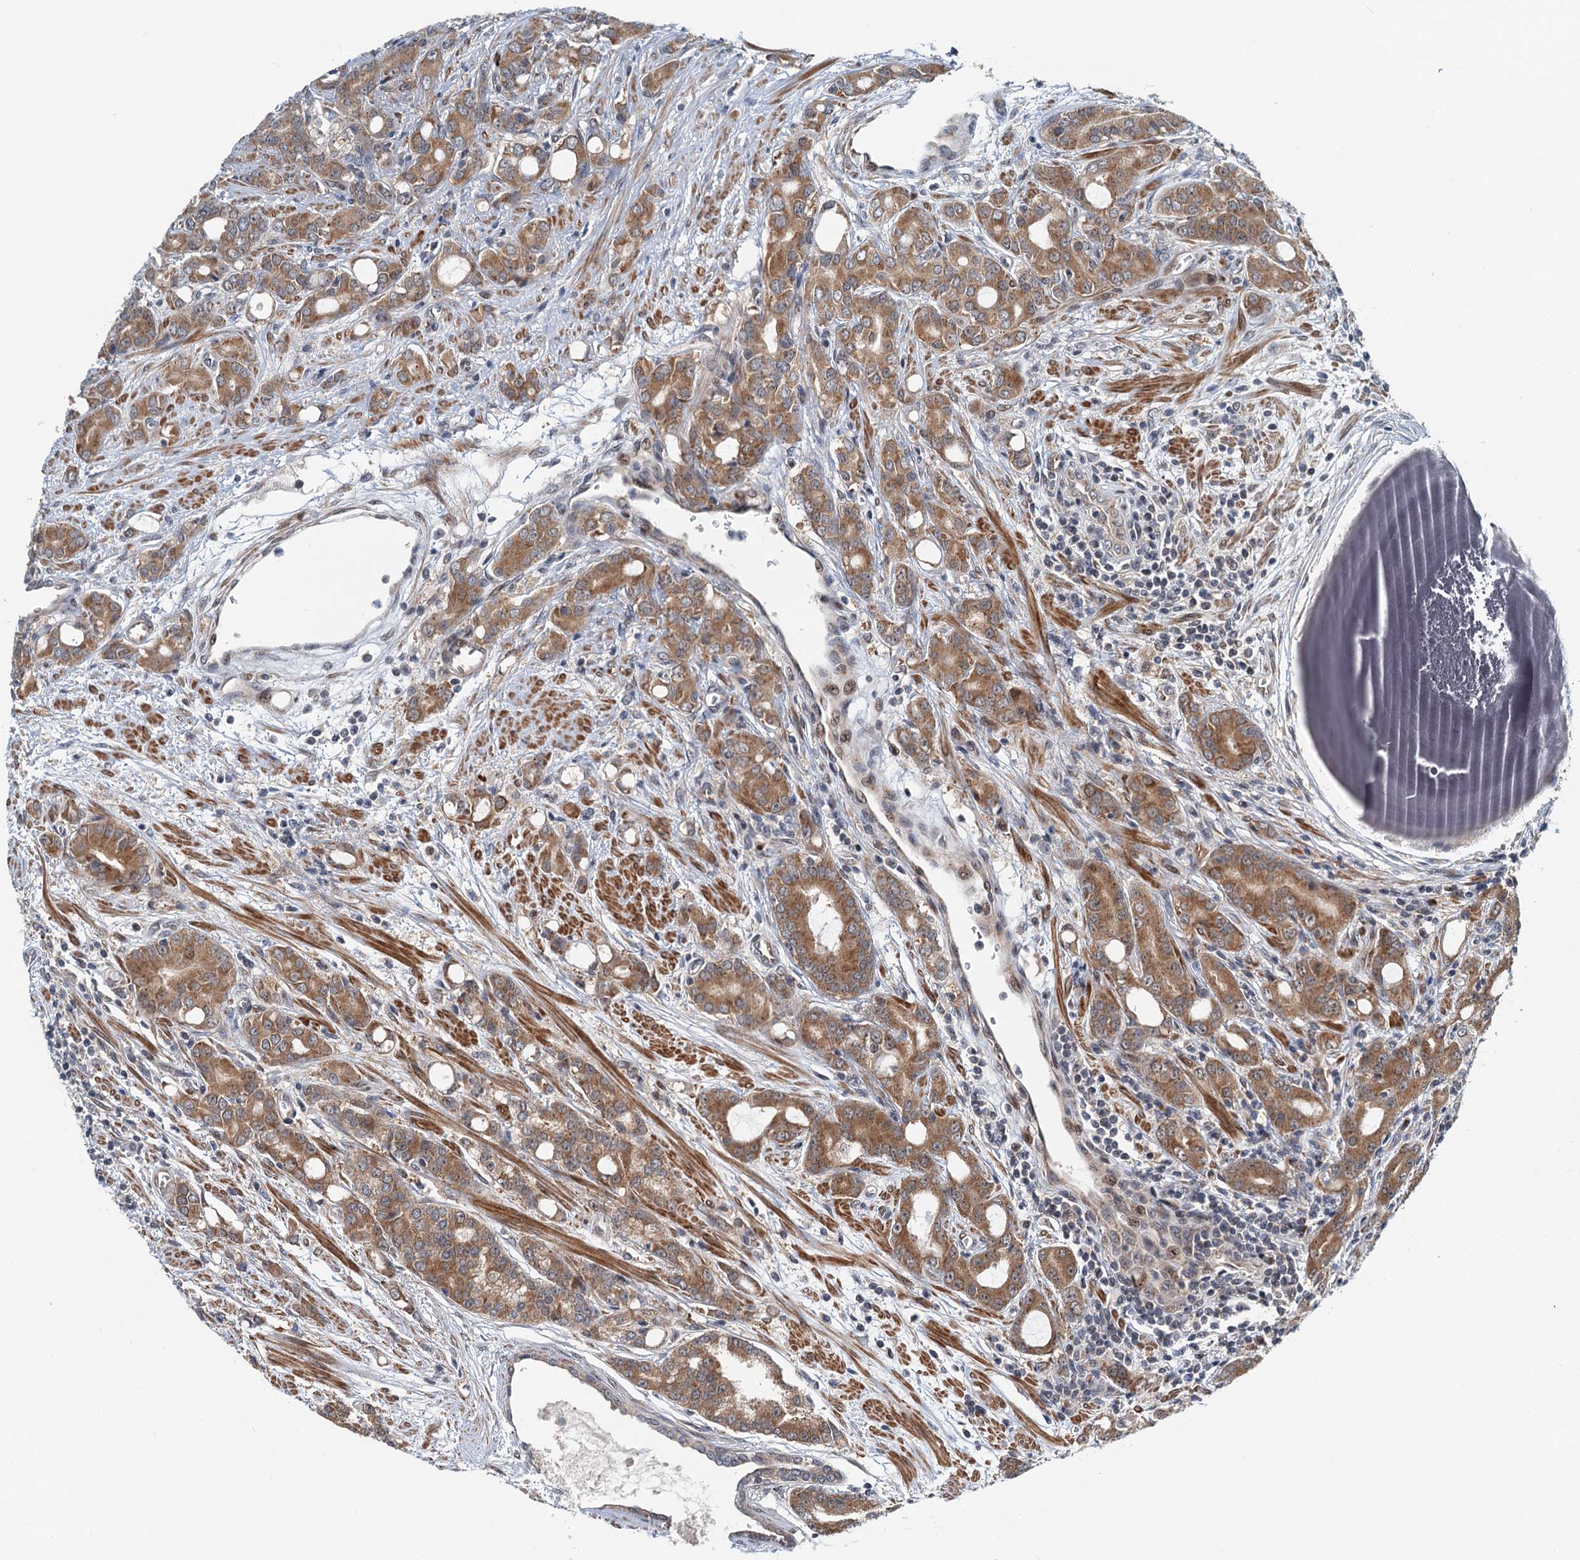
{"staining": {"intensity": "moderate", "quantity": ">75%", "location": "cytoplasmic/membranous"}, "tissue": "prostate cancer", "cell_type": "Tumor cells", "image_type": "cancer", "snomed": [{"axis": "morphology", "description": "Adenocarcinoma, High grade"}, {"axis": "topography", "description": "Prostate"}], "caption": "Brown immunohistochemical staining in prostate cancer (adenocarcinoma (high-grade)) shows moderate cytoplasmic/membranous positivity in approximately >75% of tumor cells. Immunohistochemistry (ihc) stains the protein in brown and the nuclei are stained blue.", "gene": "DYNC2I2", "patient": {"sex": "male", "age": 62}}